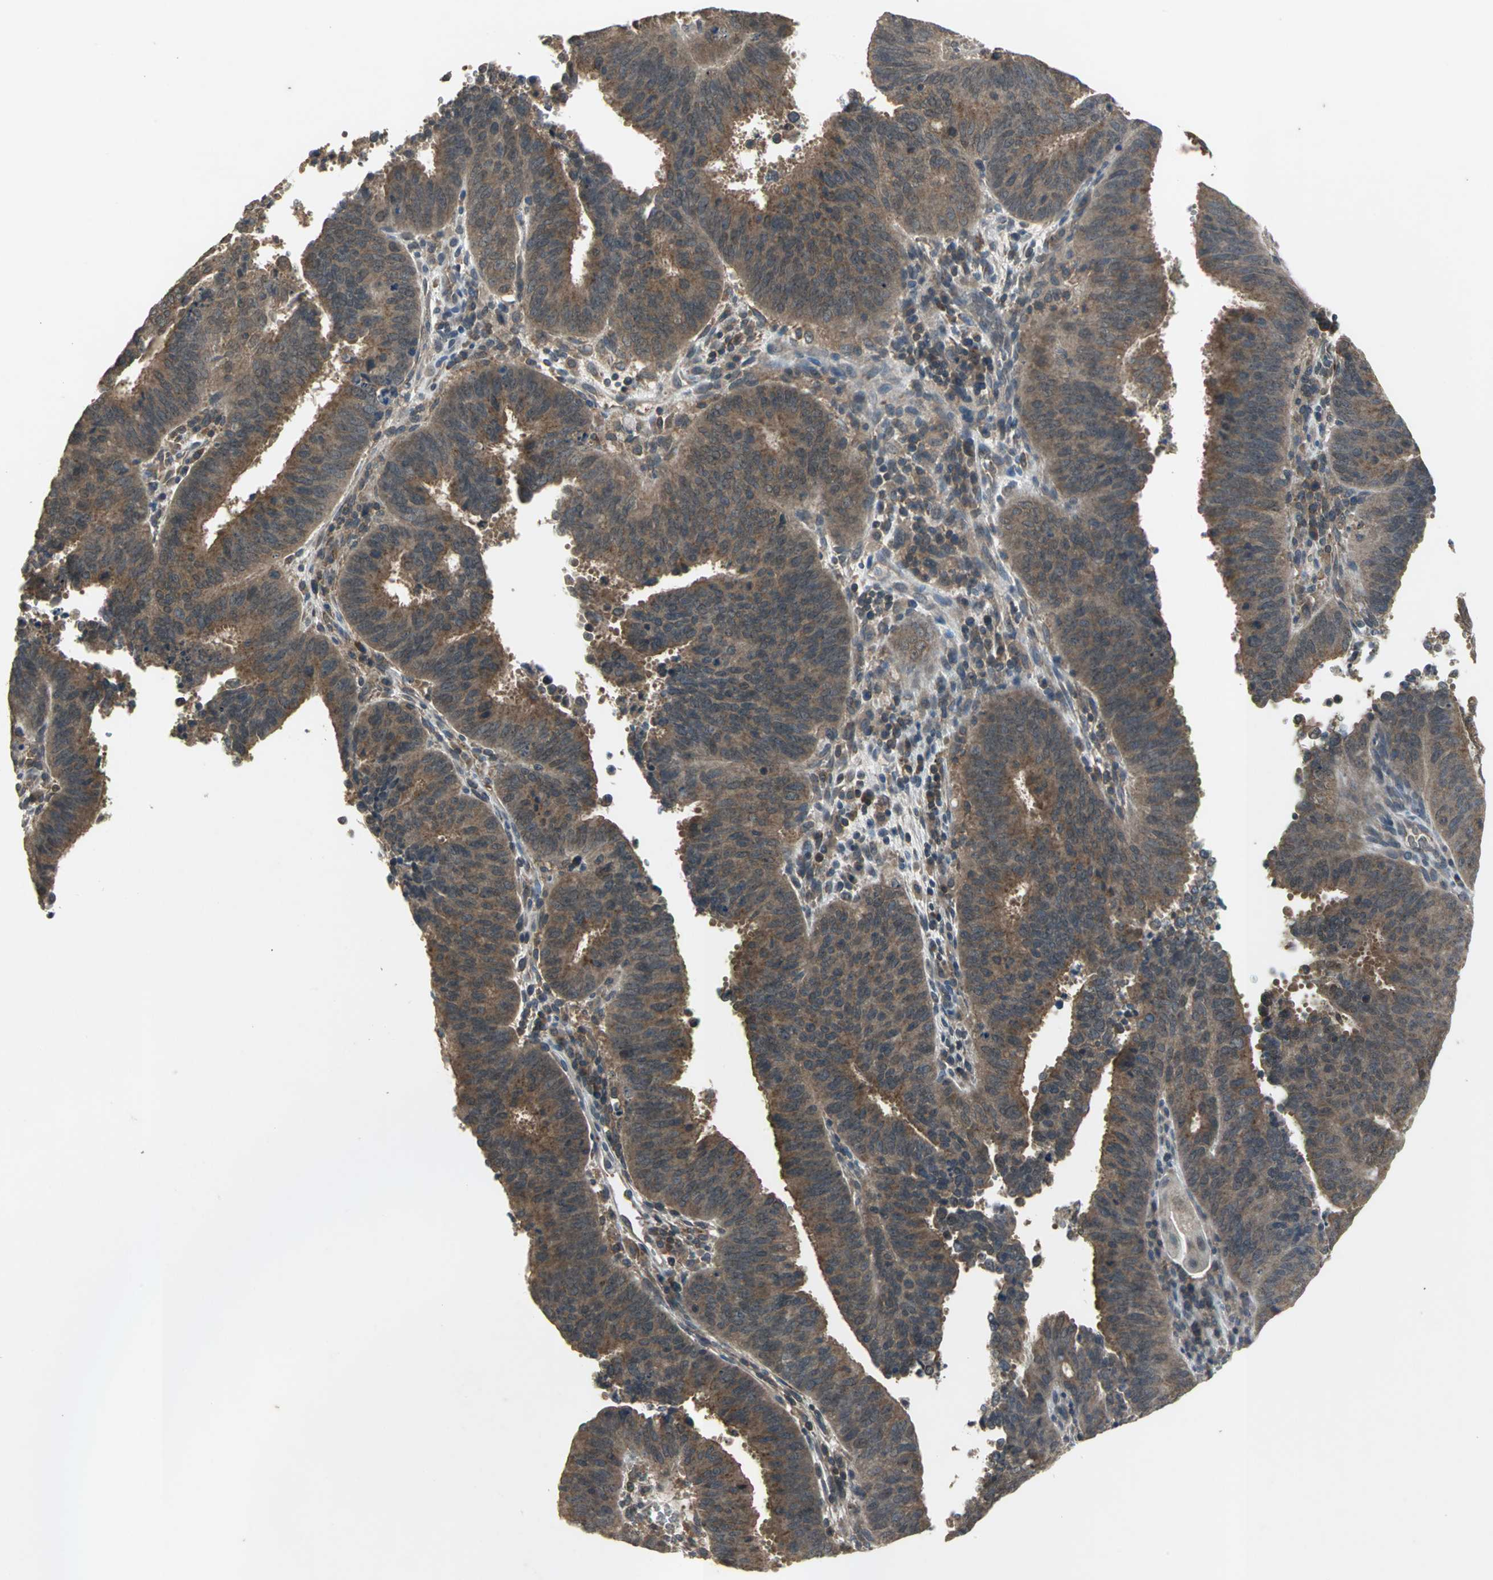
{"staining": {"intensity": "moderate", "quantity": ">75%", "location": "cytoplasmic/membranous"}, "tissue": "cervical cancer", "cell_type": "Tumor cells", "image_type": "cancer", "snomed": [{"axis": "morphology", "description": "Adenocarcinoma, NOS"}, {"axis": "topography", "description": "Cervix"}], "caption": "Tumor cells exhibit moderate cytoplasmic/membranous positivity in about >75% of cells in cervical cancer (adenocarcinoma). The protein of interest is stained brown, and the nuclei are stained in blue (DAB IHC with brightfield microscopy, high magnification).", "gene": "KEAP1", "patient": {"sex": "female", "age": 44}}